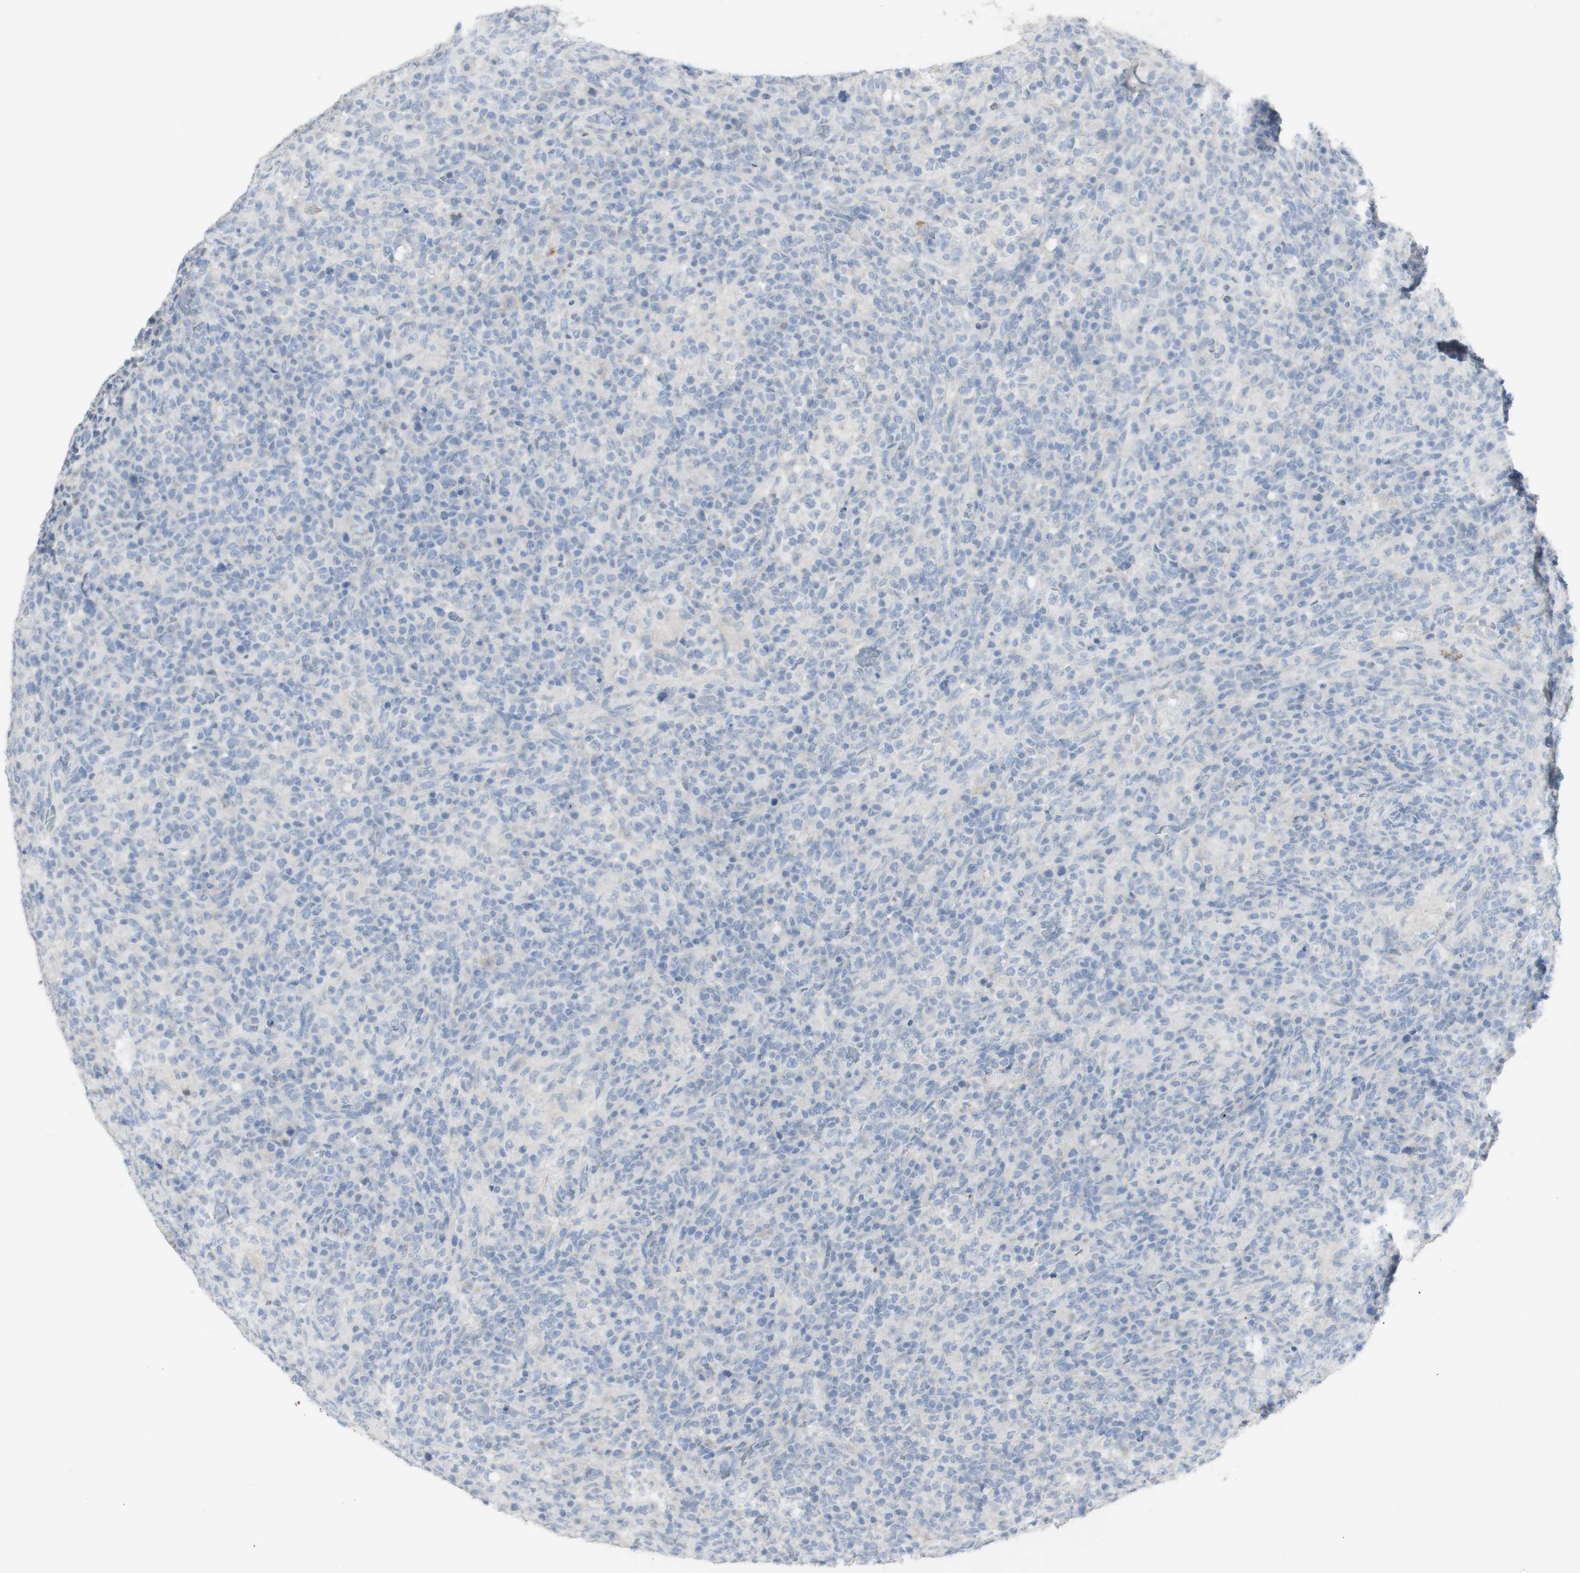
{"staining": {"intensity": "negative", "quantity": "none", "location": "none"}, "tissue": "lymphoma", "cell_type": "Tumor cells", "image_type": "cancer", "snomed": [{"axis": "morphology", "description": "Malignant lymphoma, non-Hodgkin's type, High grade"}, {"axis": "topography", "description": "Lymph node"}], "caption": "DAB immunohistochemical staining of lymphoma shows no significant expression in tumor cells.", "gene": "CD207", "patient": {"sex": "female", "age": 76}}